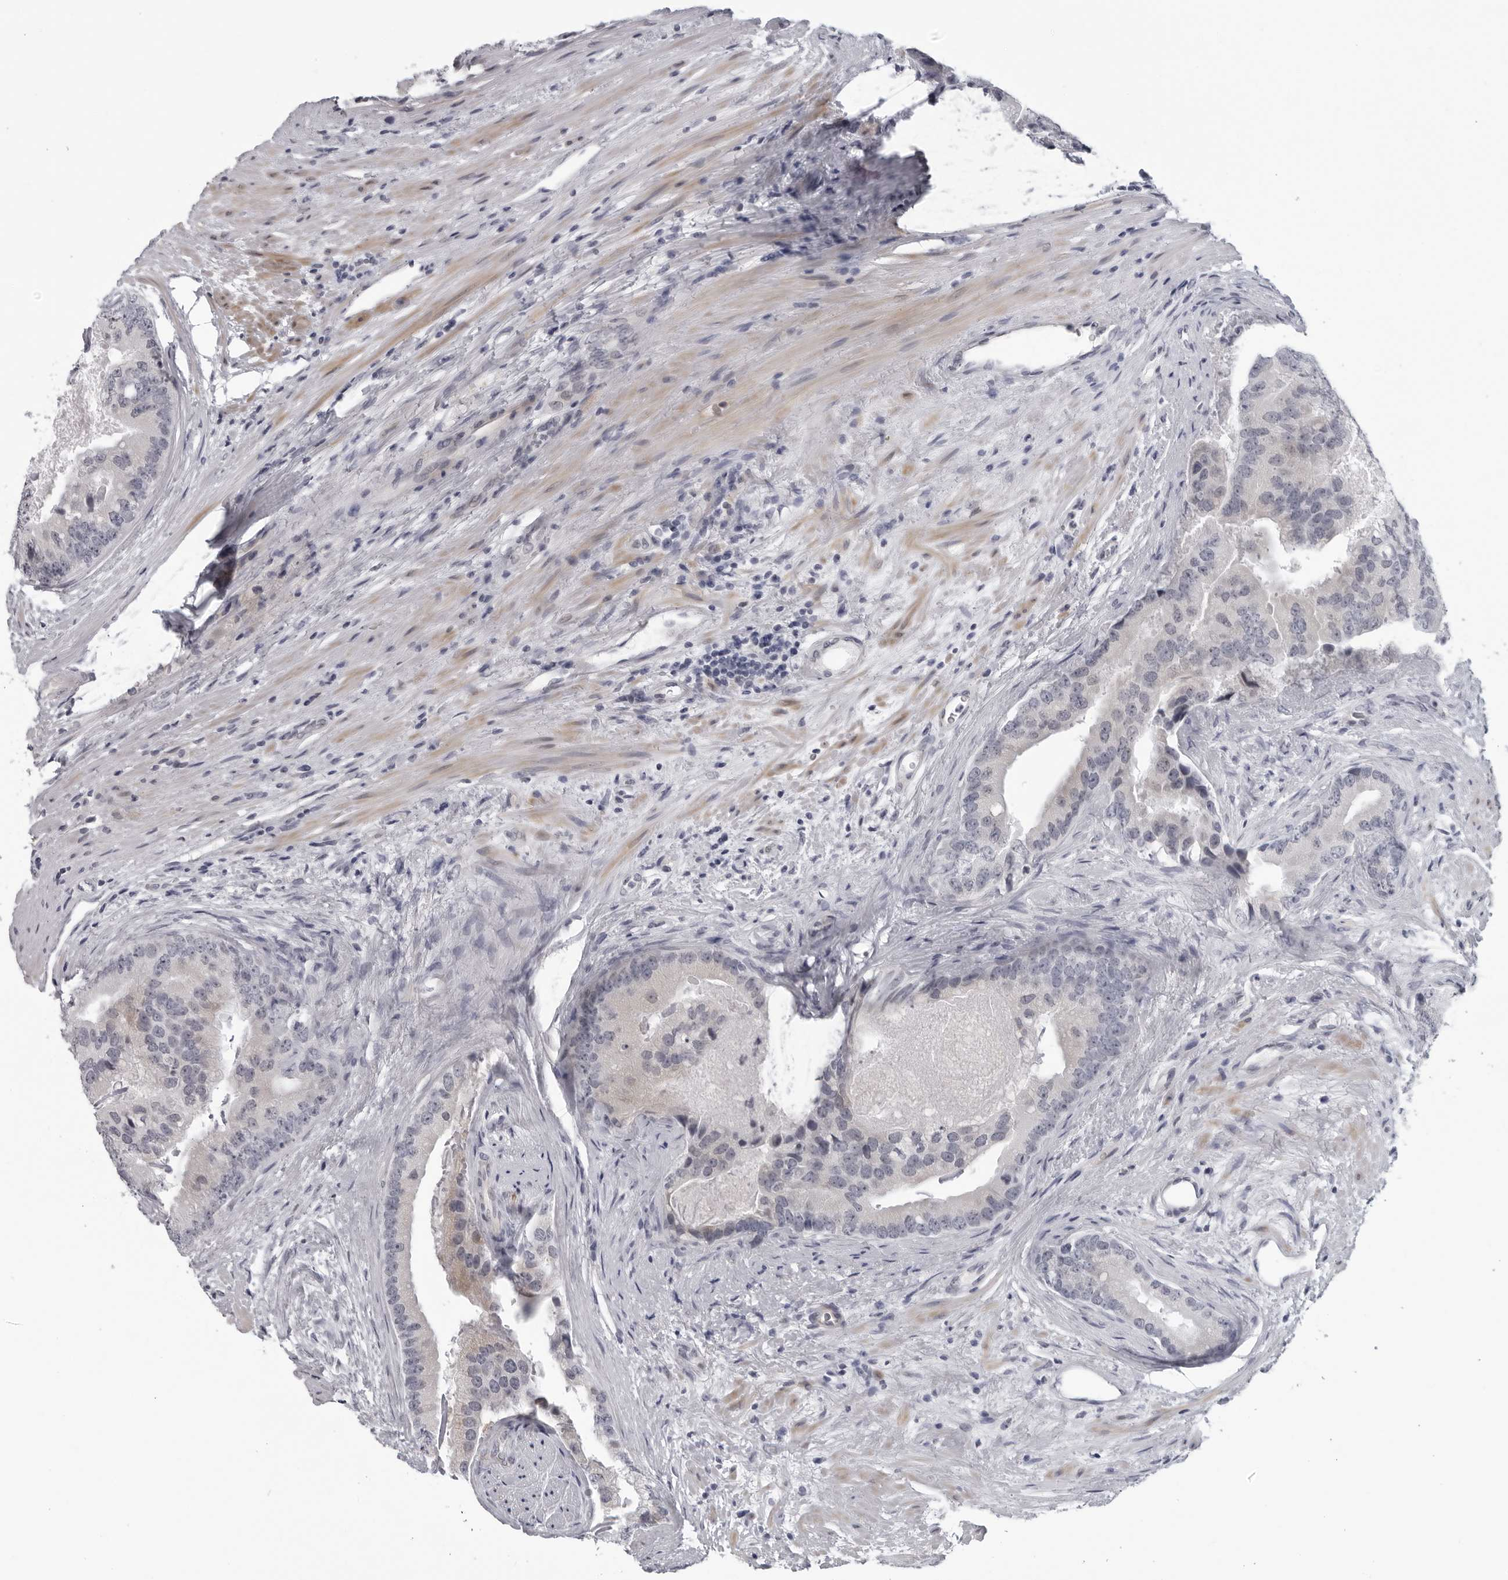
{"staining": {"intensity": "negative", "quantity": "none", "location": "none"}, "tissue": "prostate cancer", "cell_type": "Tumor cells", "image_type": "cancer", "snomed": [{"axis": "morphology", "description": "Adenocarcinoma, High grade"}, {"axis": "topography", "description": "Prostate"}], "caption": "Immunohistochemistry (IHC) photomicrograph of neoplastic tissue: human prostate high-grade adenocarcinoma stained with DAB (3,3'-diaminobenzidine) displays no significant protein positivity in tumor cells.", "gene": "OPLAH", "patient": {"sex": "male", "age": 70}}